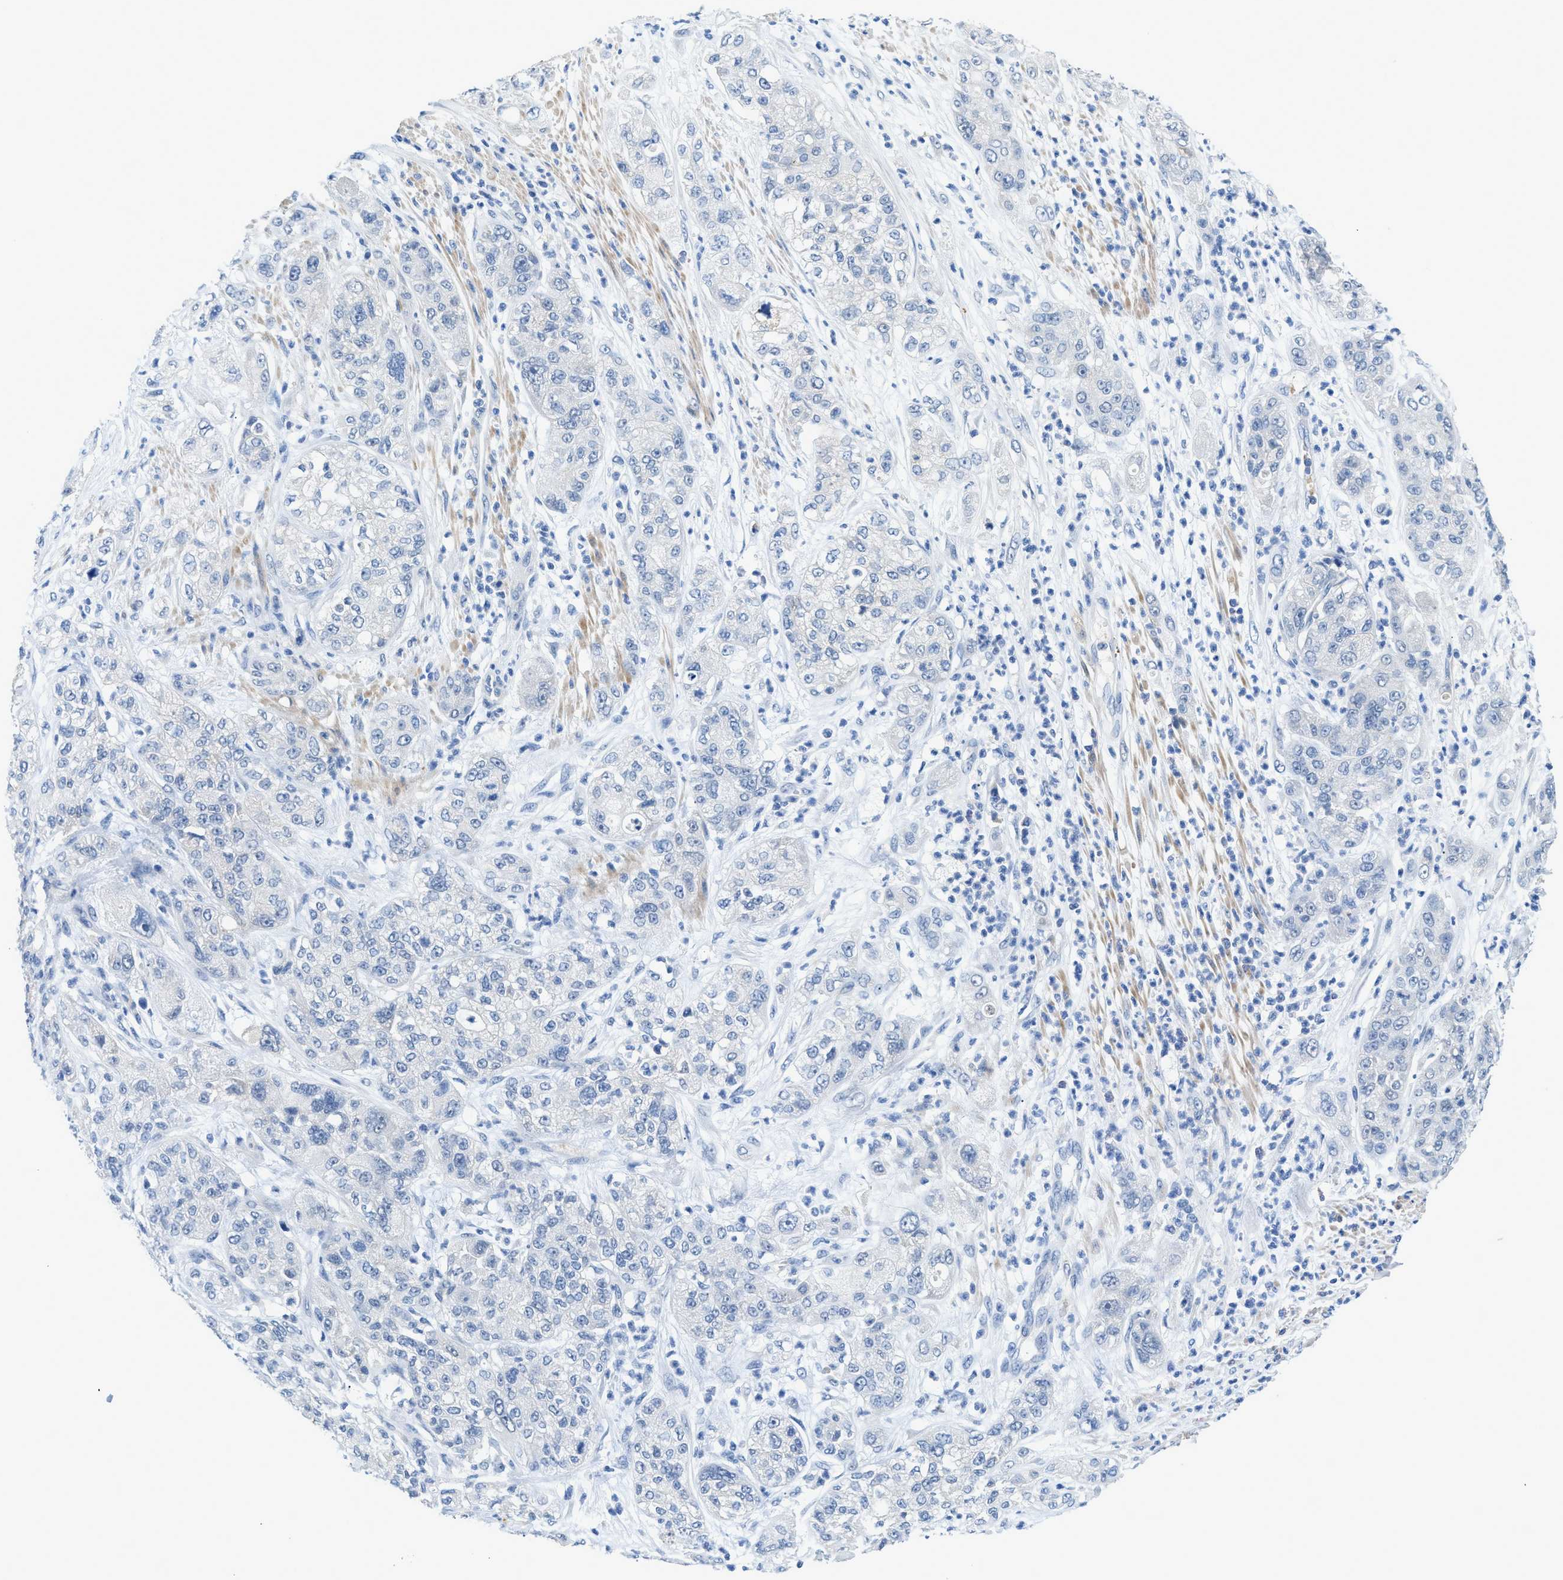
{"staining": {"intensity": "negative", "quantity": "none", "location": "none"}, "tissue": "pancreatic cancer", "cell_type": "Tumor cells", "image_type": "cancer", "snomed": [{"axis": "morphology", "description": "Adenocarcinoma, NOS"}, {"axis": "topography", "description": "Pancreas"}], "caption": "Tumor cells show no significant protein expression in adenocarcinoma (pancreatic).", "gene": "SLC10A6", "patient": {"sex": "female", "age": 78}}